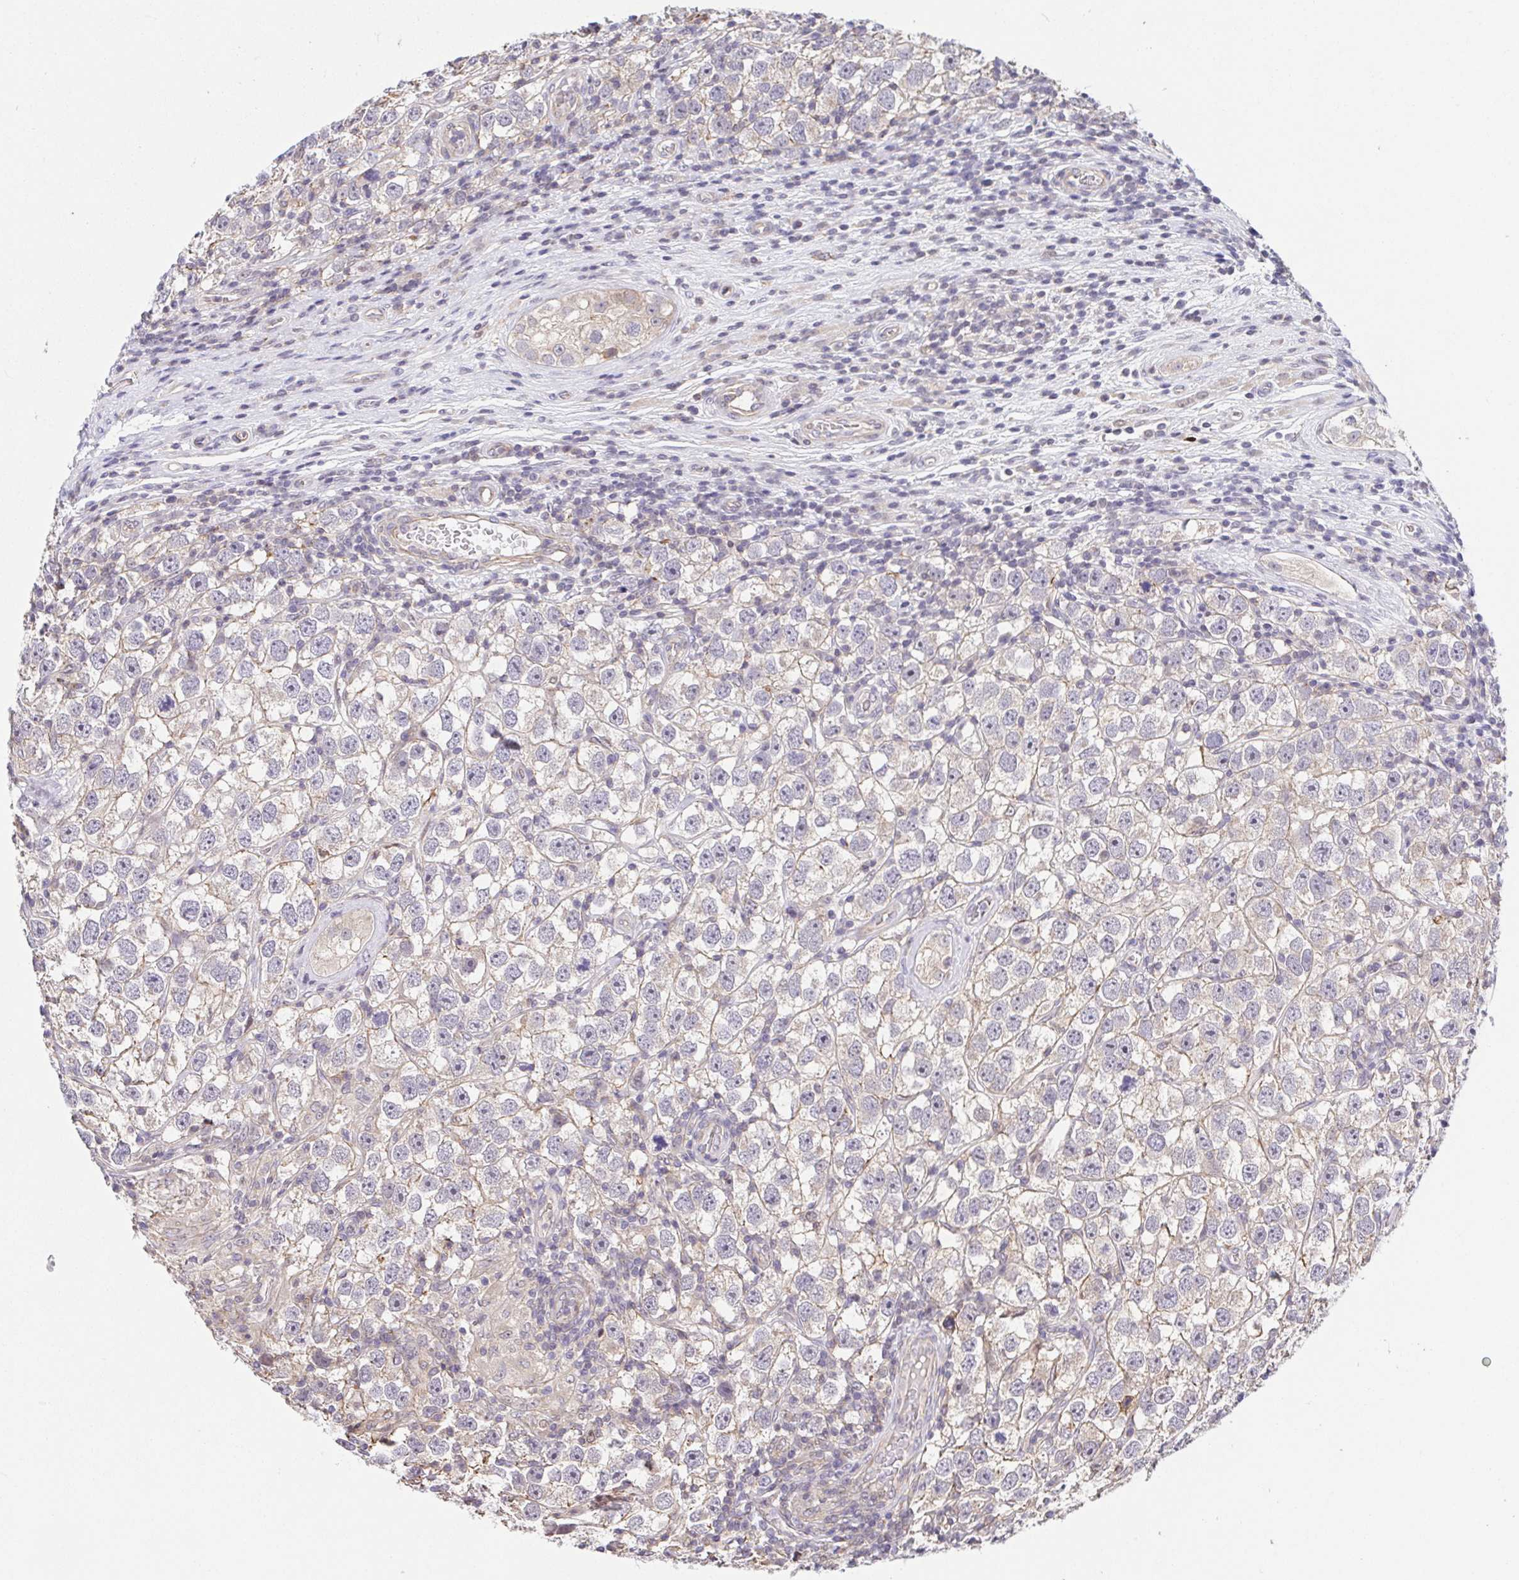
{"staining": {"intensity": "negative", "quantity": "none", "location": "none"}, "tissue": "testis cancer", "cell_type": "Tumor cells", "image_type": "cancer", "snomed": [{"axis": "morphology", "description": "Seminoma, NOS"}, {"axis": "topography", "description": "Testis"}], "caption": "An immunohistochemistry photomicrograph of seminoma (testis) is shown. There is no staining in tumor cells of seminoma (testis).", "gene": "PREPL", "patient": {"sex": "male", "age": 26}}